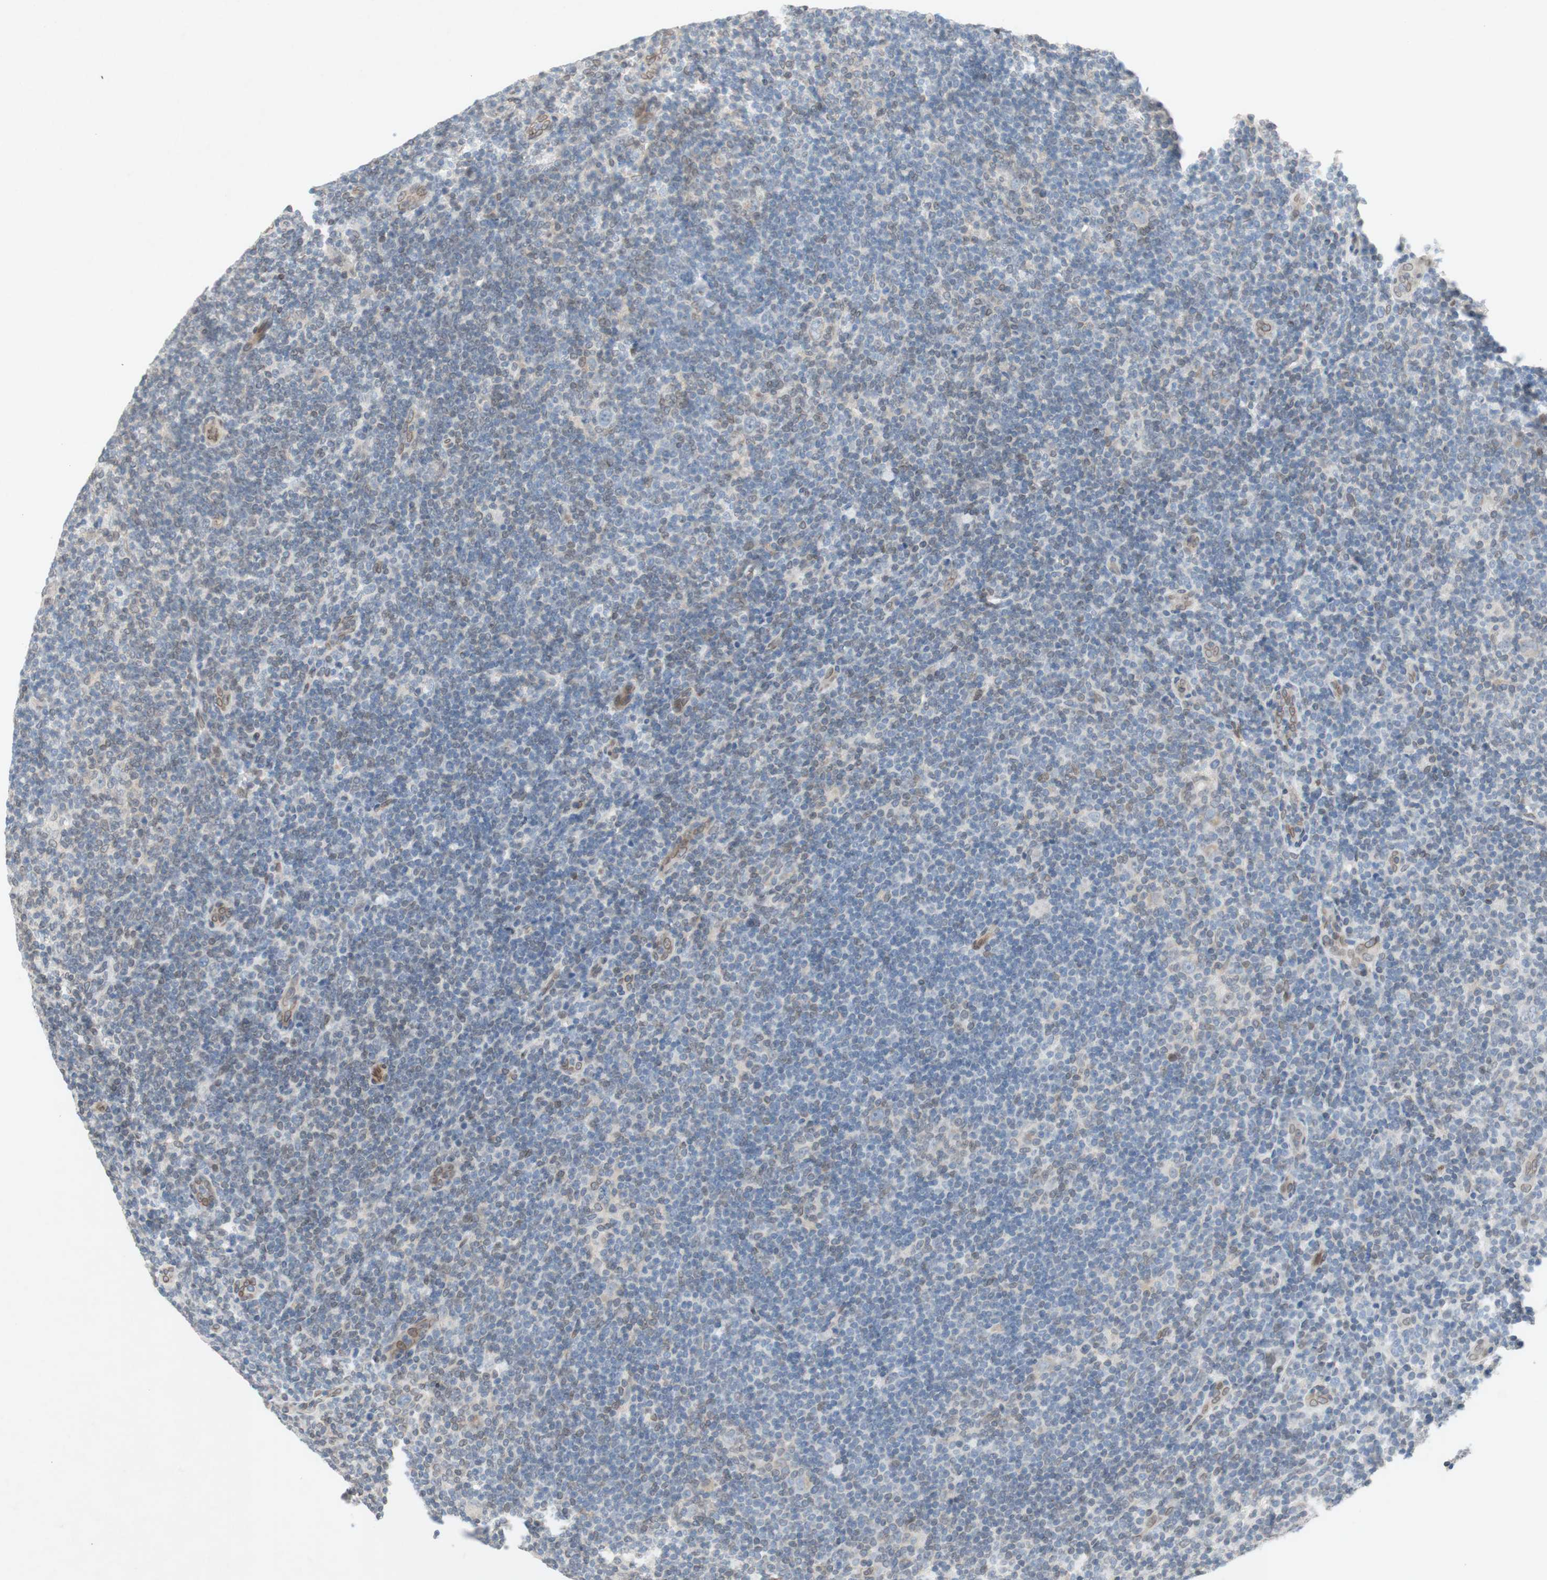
{"staining": {"intensity": "weak", "quantity": "25%-75%", "location": "cytoplasmic/membranous"}, "tissue": "lymphoma", "cell_type": "Tumor cells", "image_type": "cancer", "snomed": [{"axis": "morphology", "description": "Hodgkin's disease, NOS"}, {"axis": "topography", "description": "Lymph node"}], "caption": "This is an image of IHC staining of lymphoma, which shows weak positivity in the cytoplasmic/membranous of tumor cells.", "gene": "ARNT2", "patient": {"sex": "female", "age": 57}}